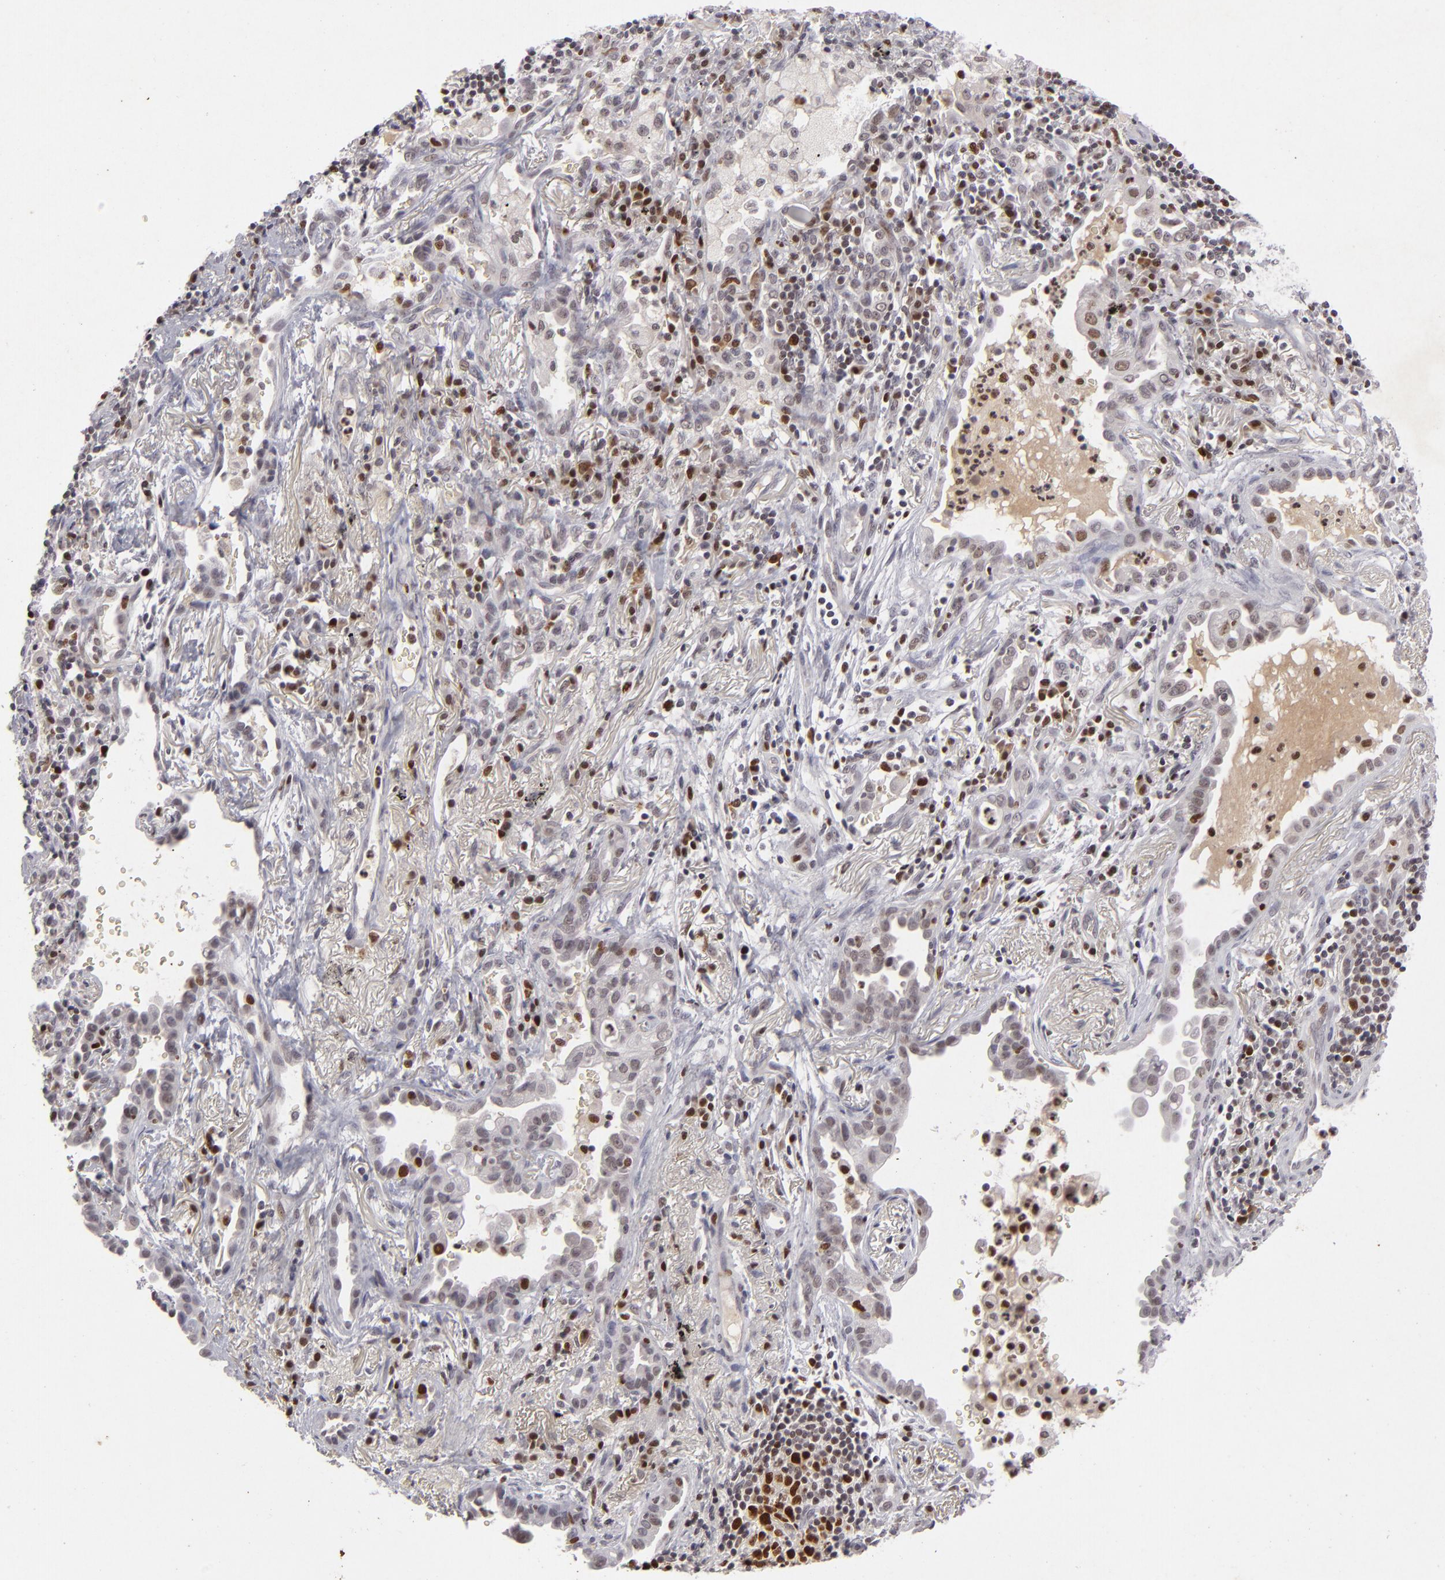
{"staining": {"intensity": "strong", "quantity": ">75%", "location": "nuclear"}, "tissue": "lung cancer", "cell_type": "Tumor cells", "image_type": "cancer", "snomed": [{"axis": "morphology", "description": "Adenocarcinoma, NOS"}, {"axis": "topography", "description": "Lung"}], "caption": "A high amount of strong nuclear expression is present in approximately >75% of tumor cells in lung cancer tissue.", "gene": "FEN1", "patient": {"sex": "female", "age": 50}}